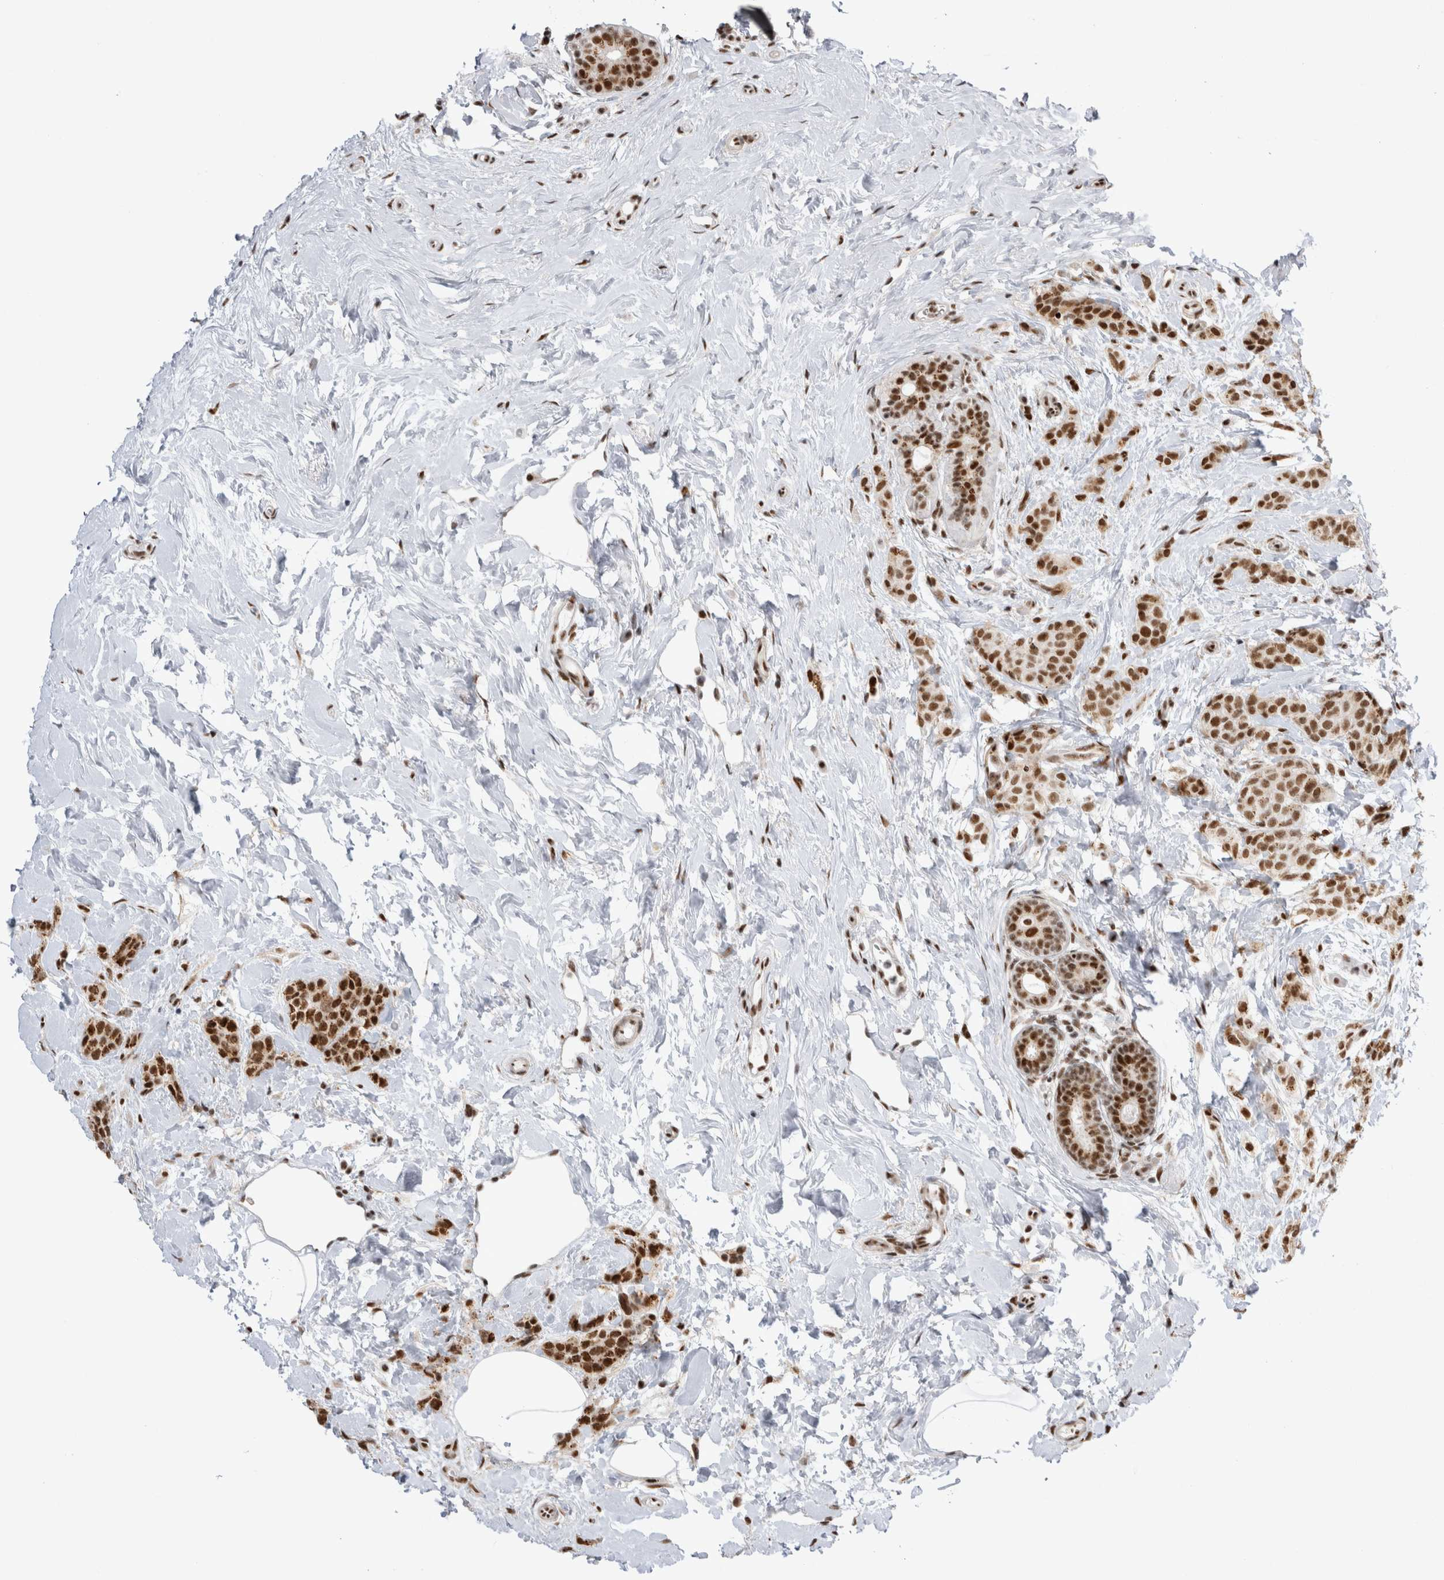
{"staining": {"intensity": "strong", "quantity": ">75%", "location": "nuclear"}, "tissue": "breast cancer", "cell_type": "Tumor cells", "image_type": "cancer", "snomed": [{"axis": "morphology", "description": "Lobular carcinoma, in situ"}, {"axis": "morphology", "description": "Lobular carcinoma"}, {"axis": "topography", "description": "Breast"}], "caption": "IHC micrograph of neoplastic tissue: human breast cancer stained using immunohistochemistry shows high levels of strong protein expression localized specifically in the nuclear of tumor cells, appearing as a nuclear brown color.", "gene": "EYA2", "patient": {"sex": "female", "age": 41}}